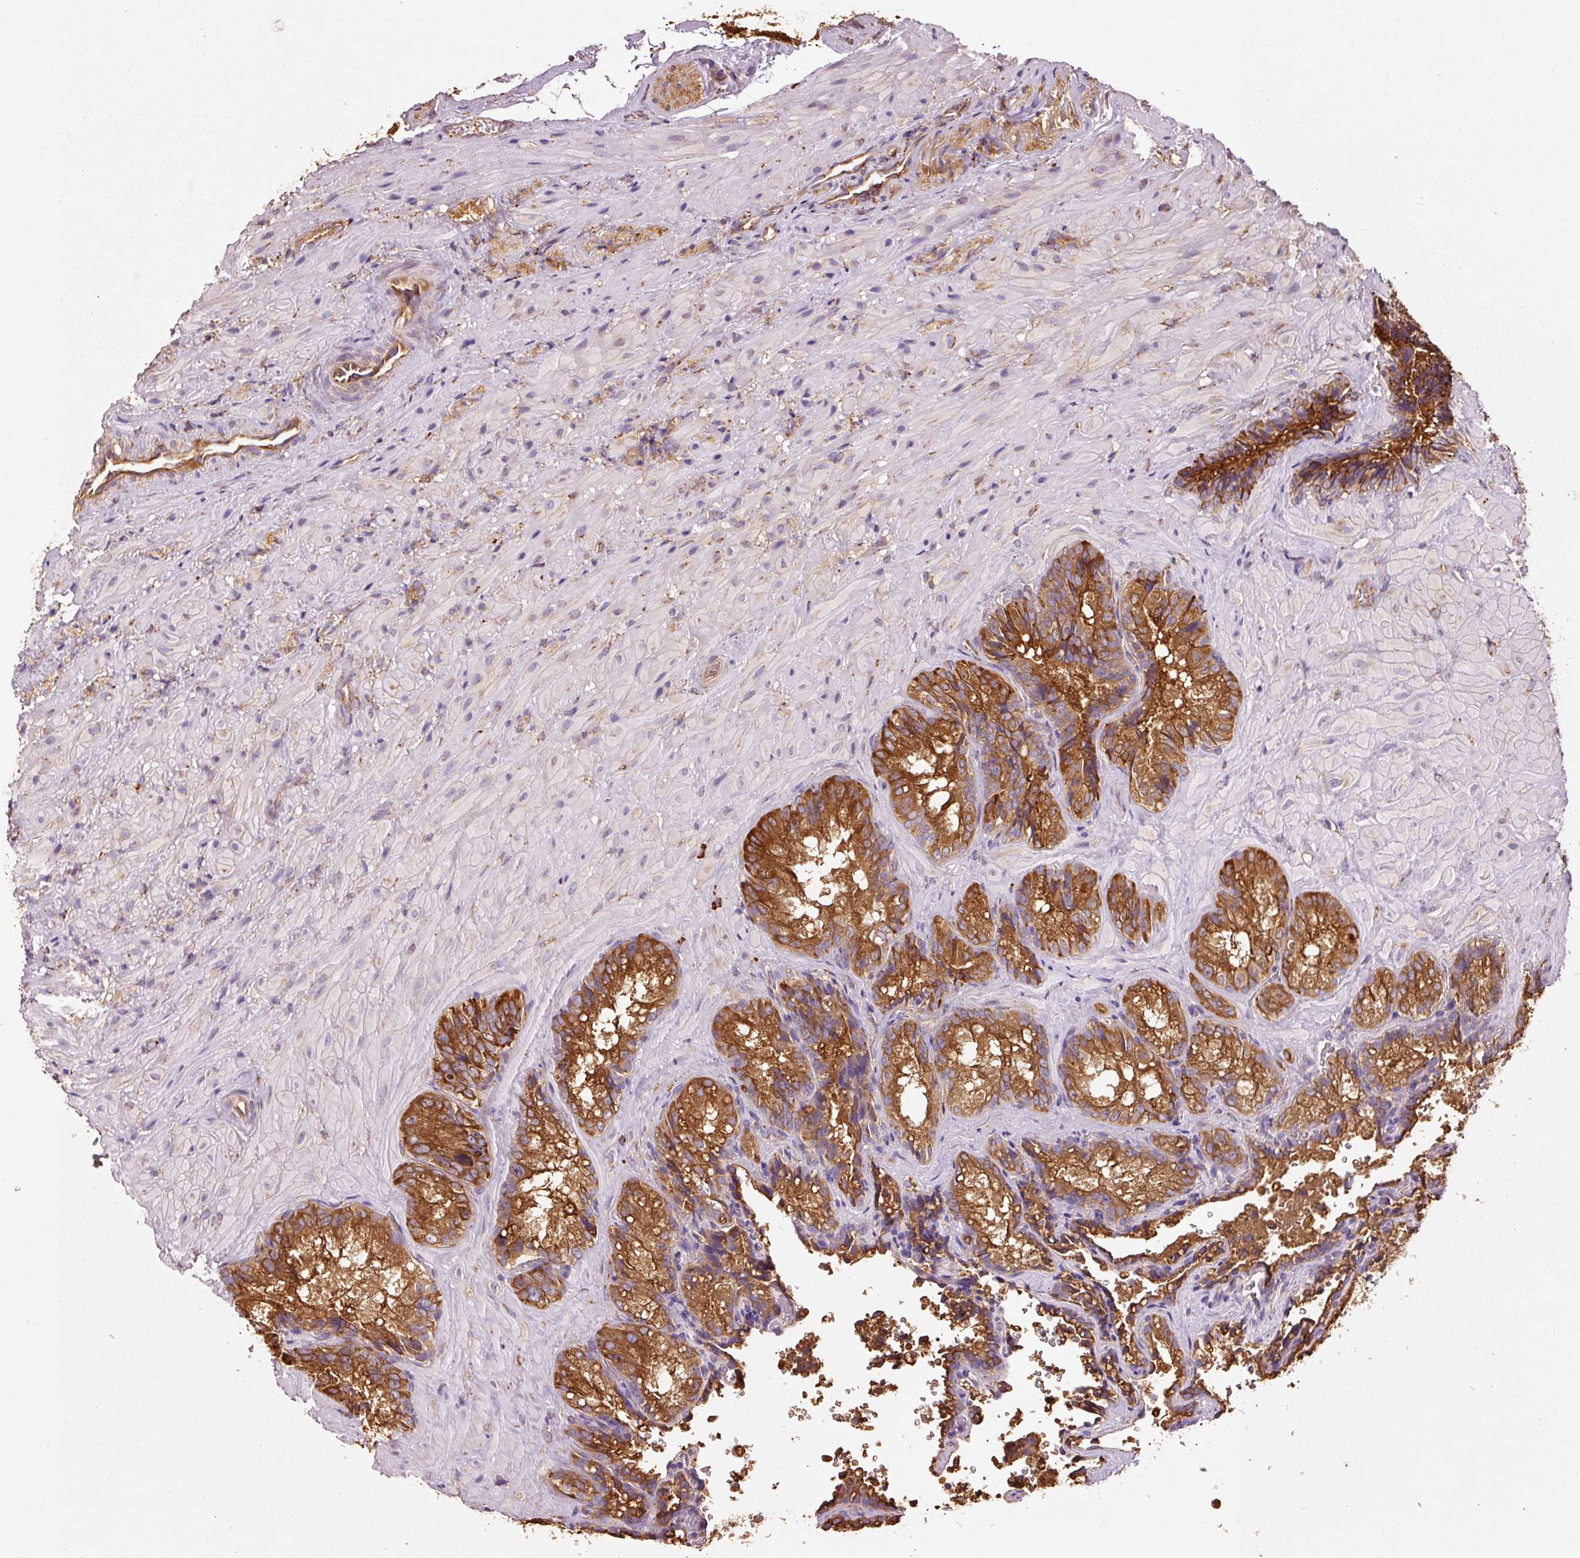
{"staining": {"intensity": "strong", "quantity": ">75%", "location": "cytoplasmic/membranous"}, "tissue": "seminal vesicle", "cell_type": "Glandular cells", "image_type": "normal", "snomed": [{"axis": "morphology", "description": "Normal tissue, NOS"}, {"axis": "topography", "description": "Seminal veicle"}], "caption": "This histopathology image shows unremarkable seminal vesicle stained with IHC to label a protein in brown. The cytoplasmic/membranous of glandular cells show strong positivity for the protein. Nuclei are counter-stained blue.", "gene": "ENSG00000256500", "patient": {"sex": "male", "age": 47}}